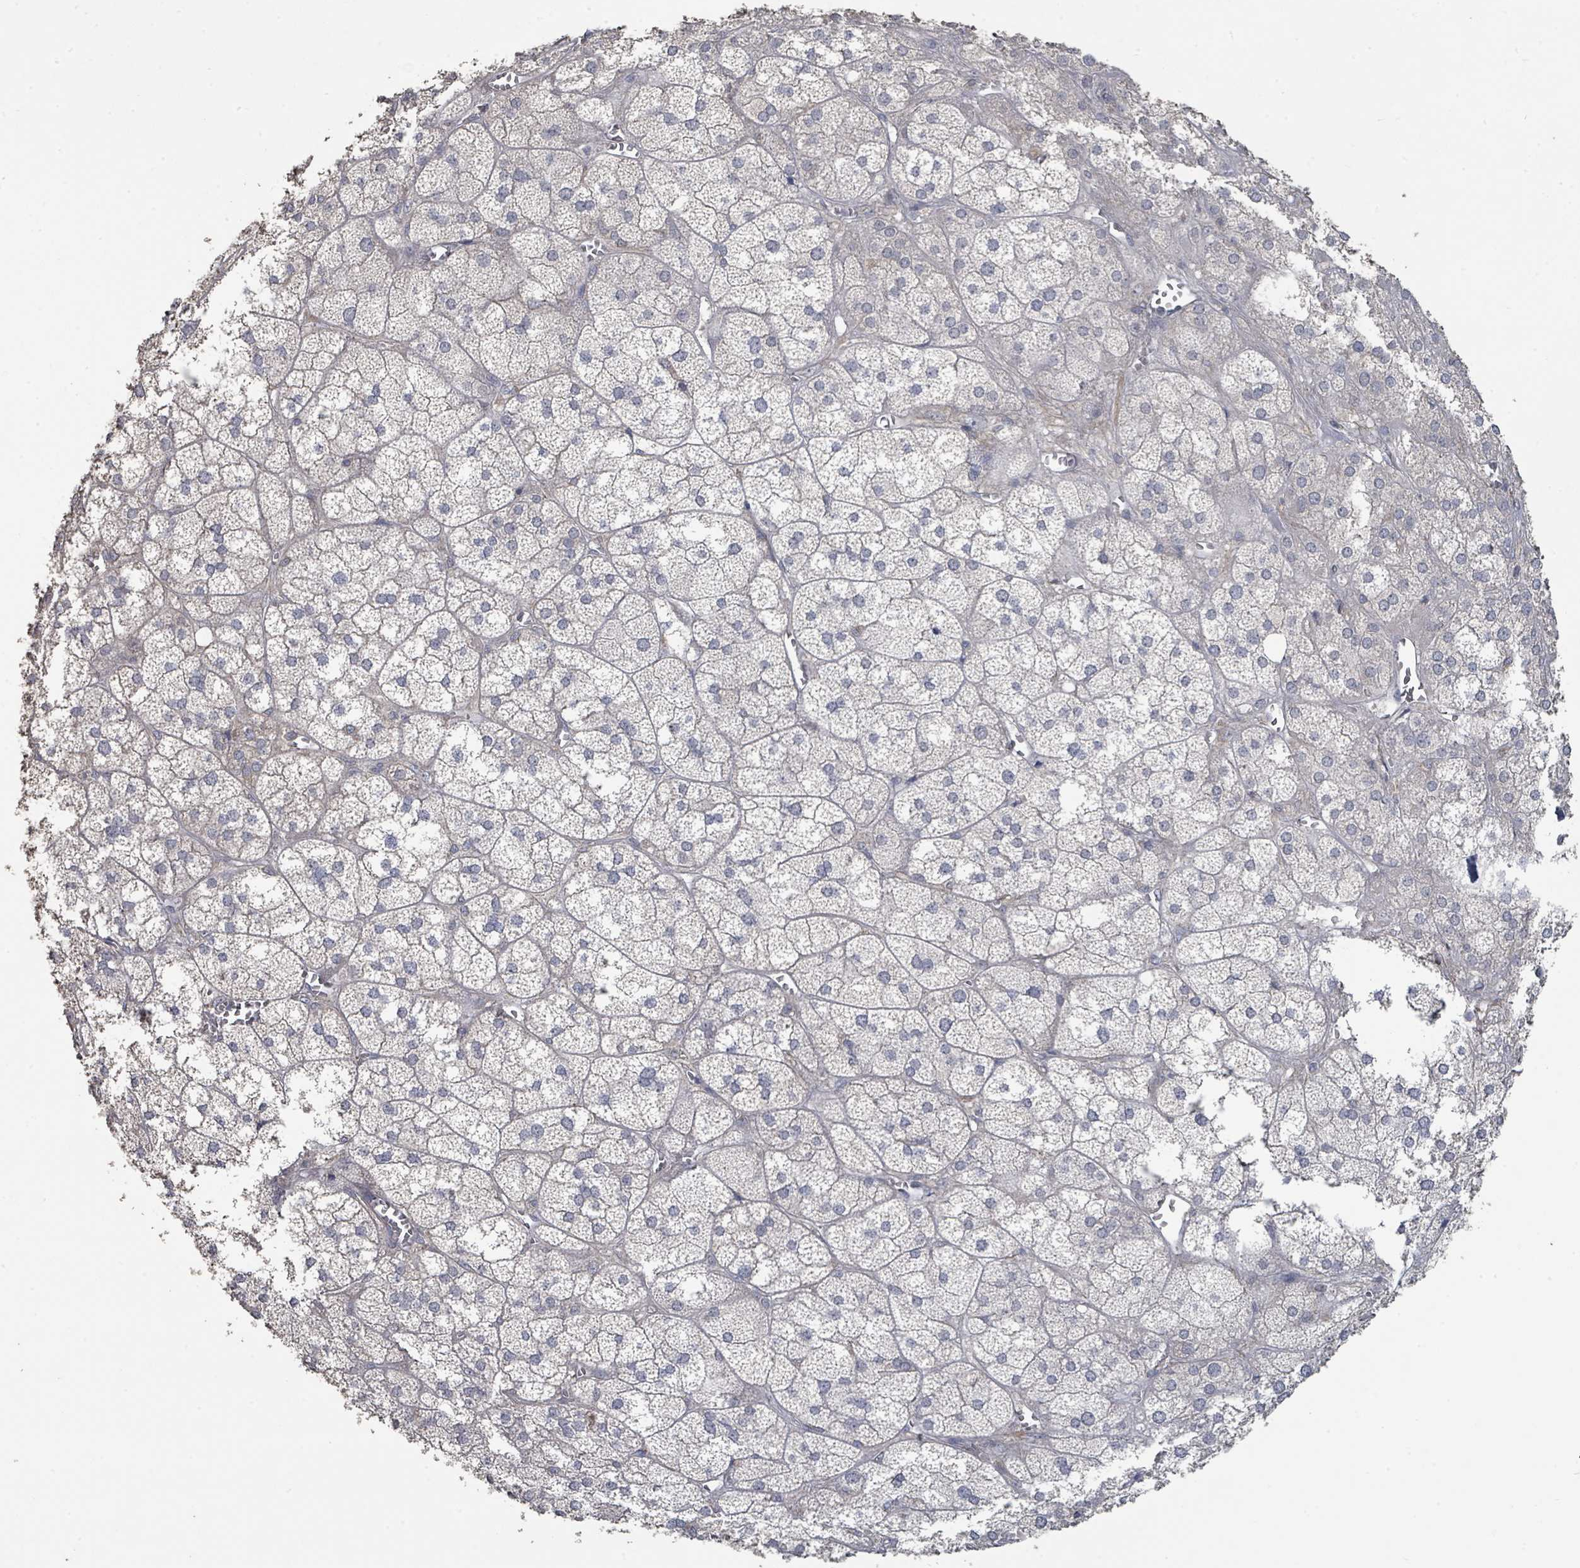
{"staining": {"intensity": "weak", "quantity": "25%-75%", "location": "cytoplasmic/membranous"}, "tissue": "adrenal gland", "cell_type": "Glandular cells", "image_type": "normal", "snomed": [{"axis": "morphology", "description": "Normal tissue, NOS"}, {"axis": "topography", "description": "Adrenal gland"}], "caption": "Weak cytoplasmic/membranous positivity is identified in about 25%-75% of glandular cells in unremarkable adrenal gland. (Stains: DAB (3,3'-diaminobenzidine) in brown, nuclei in blue, Microscopy: brightfield microscopy at high magnification).", "gene": "SLC9A7", "patient": {"sex": "female", "age": 61}}